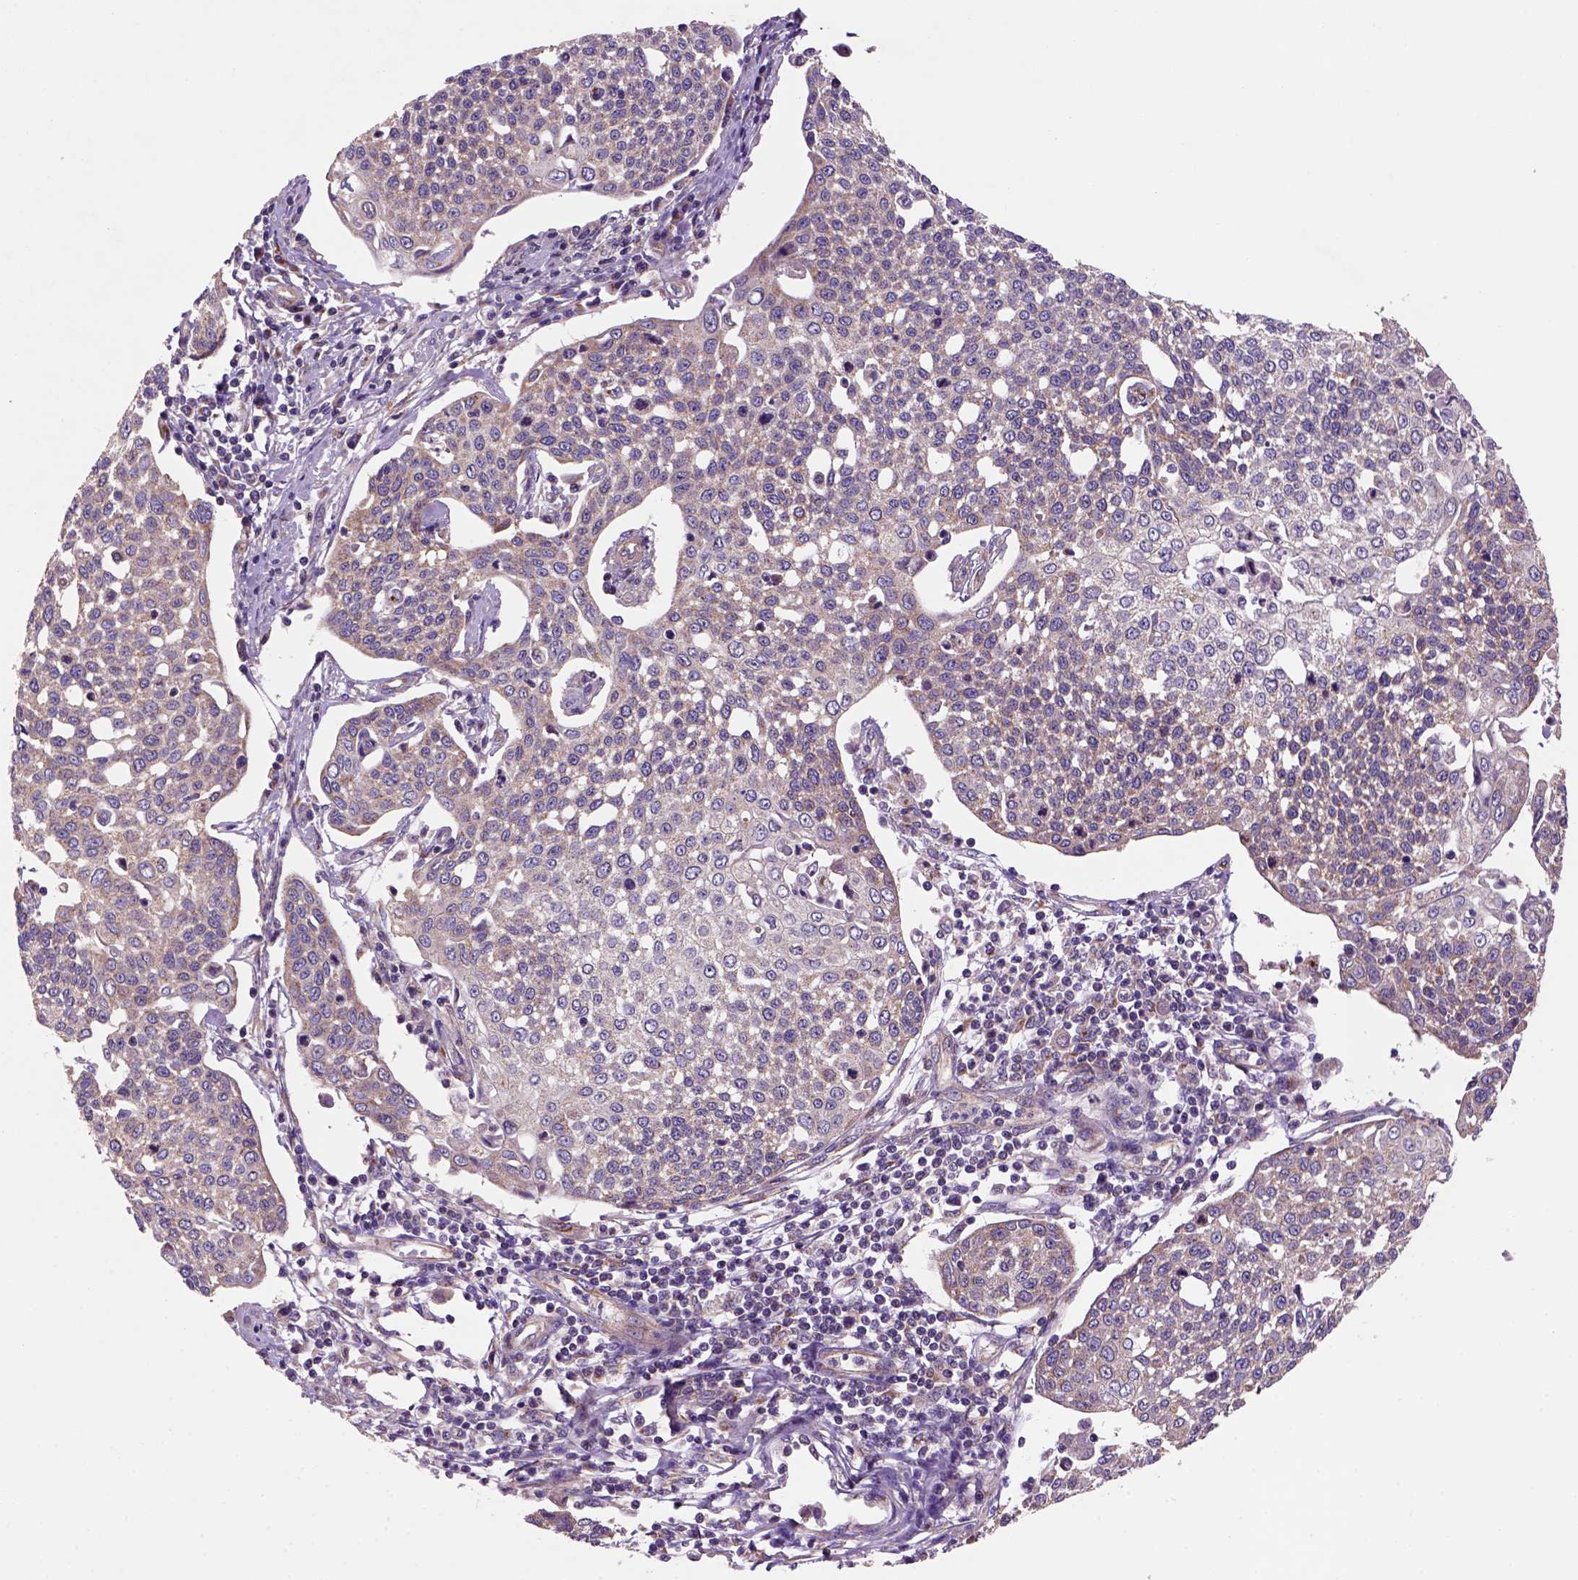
{"staining": {"intensity": "weak", "quantity": "25%-75%", "location": "cytoplasmic/membranous"}, "tissue": "cervical cancer", "cell_type": "Tumor cells", "image_type": "cancer", "snomed": [{"axis": "morphology", "description": "Squamous cell carcinoma, NOS"}, {"axis": "topography", "description": "Cervix"}], "caption": "An image of squamous cell carcinoma (cervical) stained for a protein reveals weak cytoplasmic/membranous brown staining in tumor cells.", "gene": "WARS2", "patient": {"sex": "female", "age": 34}}